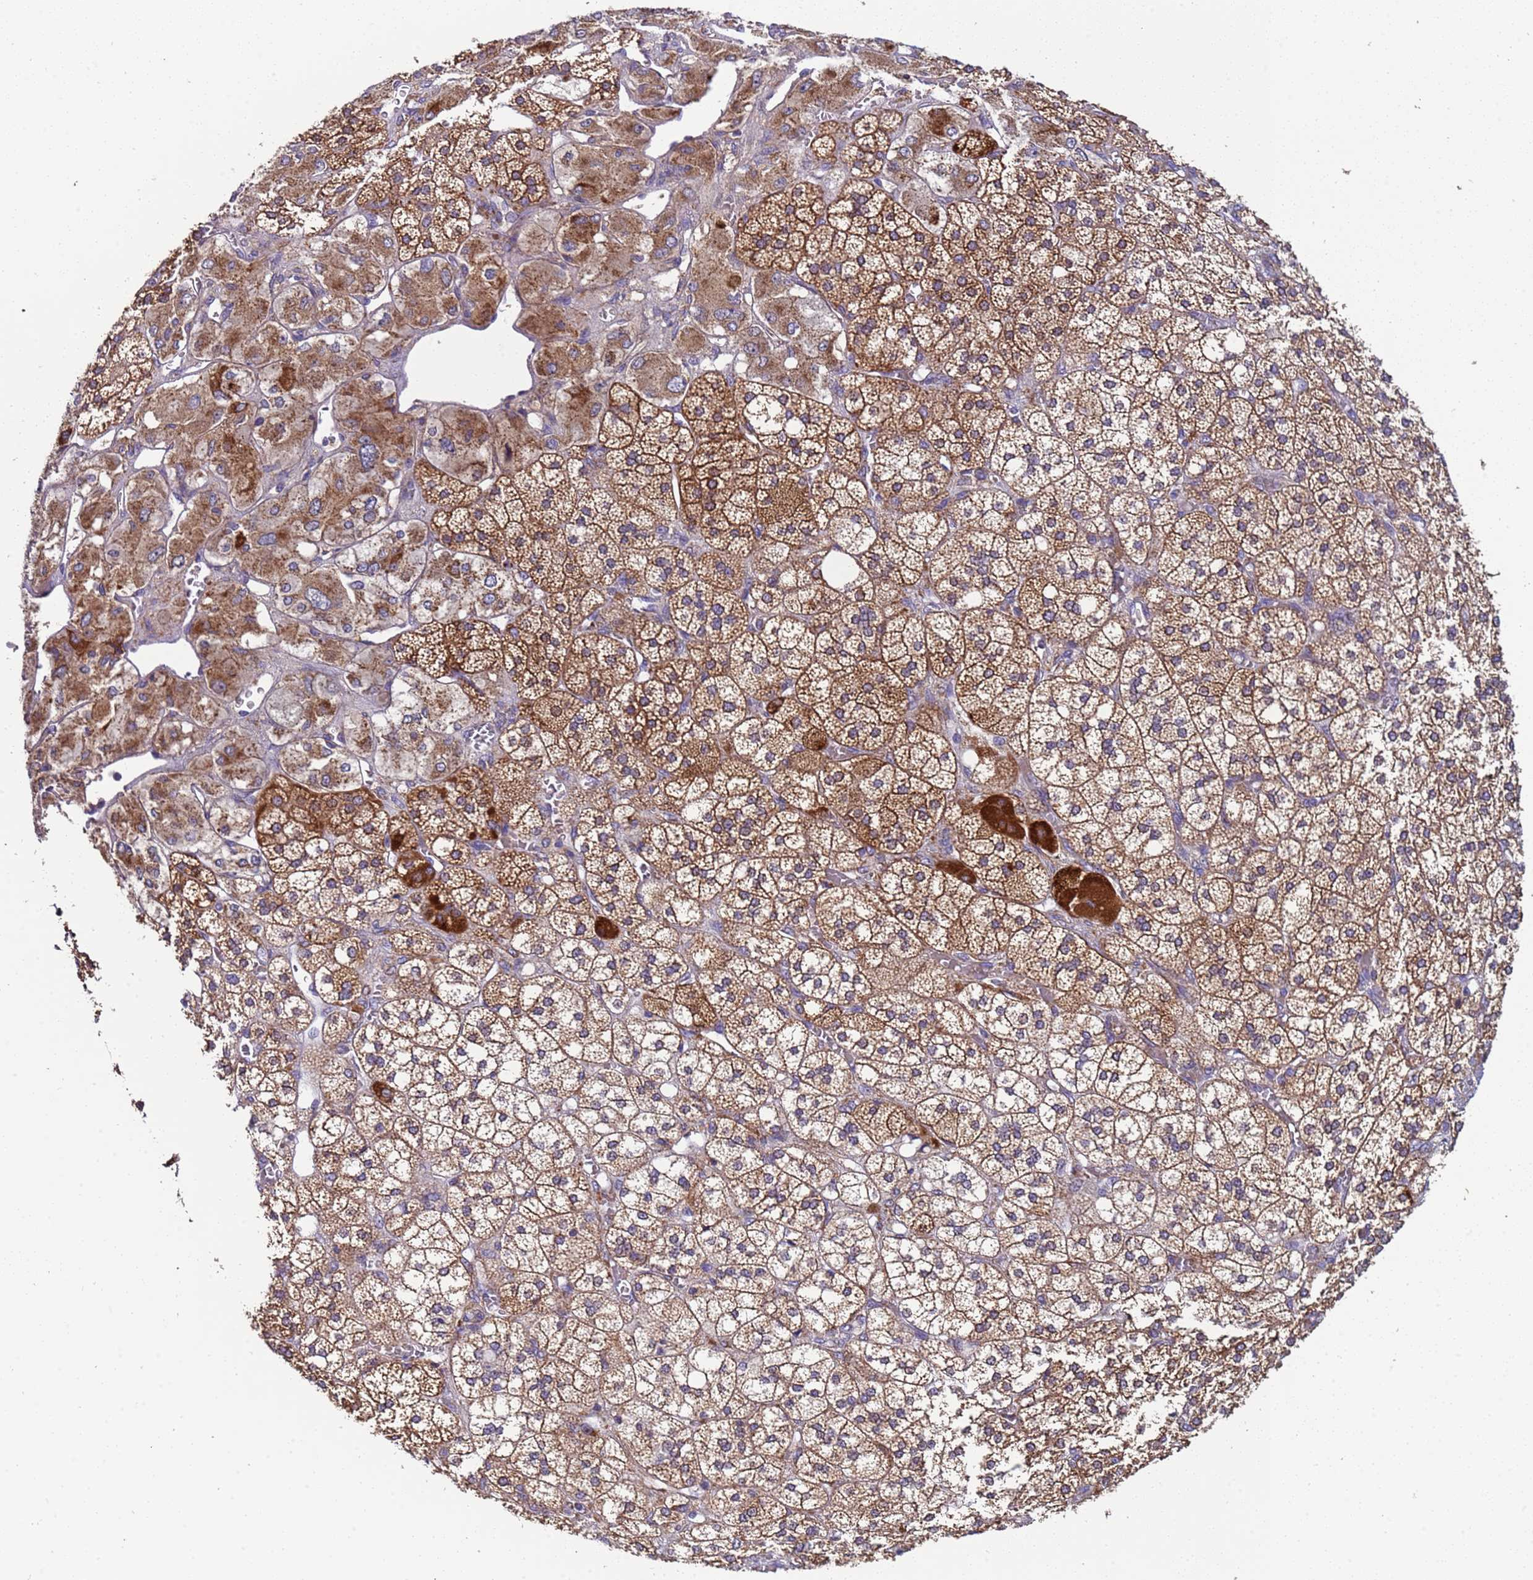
{"staining": {"intensity": "moderate", "quantity": ">75%", "location": "cytoplasmic/membranous"}, "tissue": "adrenal gland", "cell_type": "Glandular cells", "image_type": "normal", "snomed": [{"axis": "morphology", "description": "Normal tissue, NOS"}, {"axis": "topography", "description": "Adrenal gland"}], "caption": "Protein expression analysis of benign human adrenal gland reveals moderate cytoplasmic/membranous positivity in approximately >75% of glandular cells. (DAB (3,3'-diaminobenzidine) = brown stain, brightfield microscopy at high magnification).", "gene": "TMEM126A", "patient": {"sex": "male", "age": 61}}